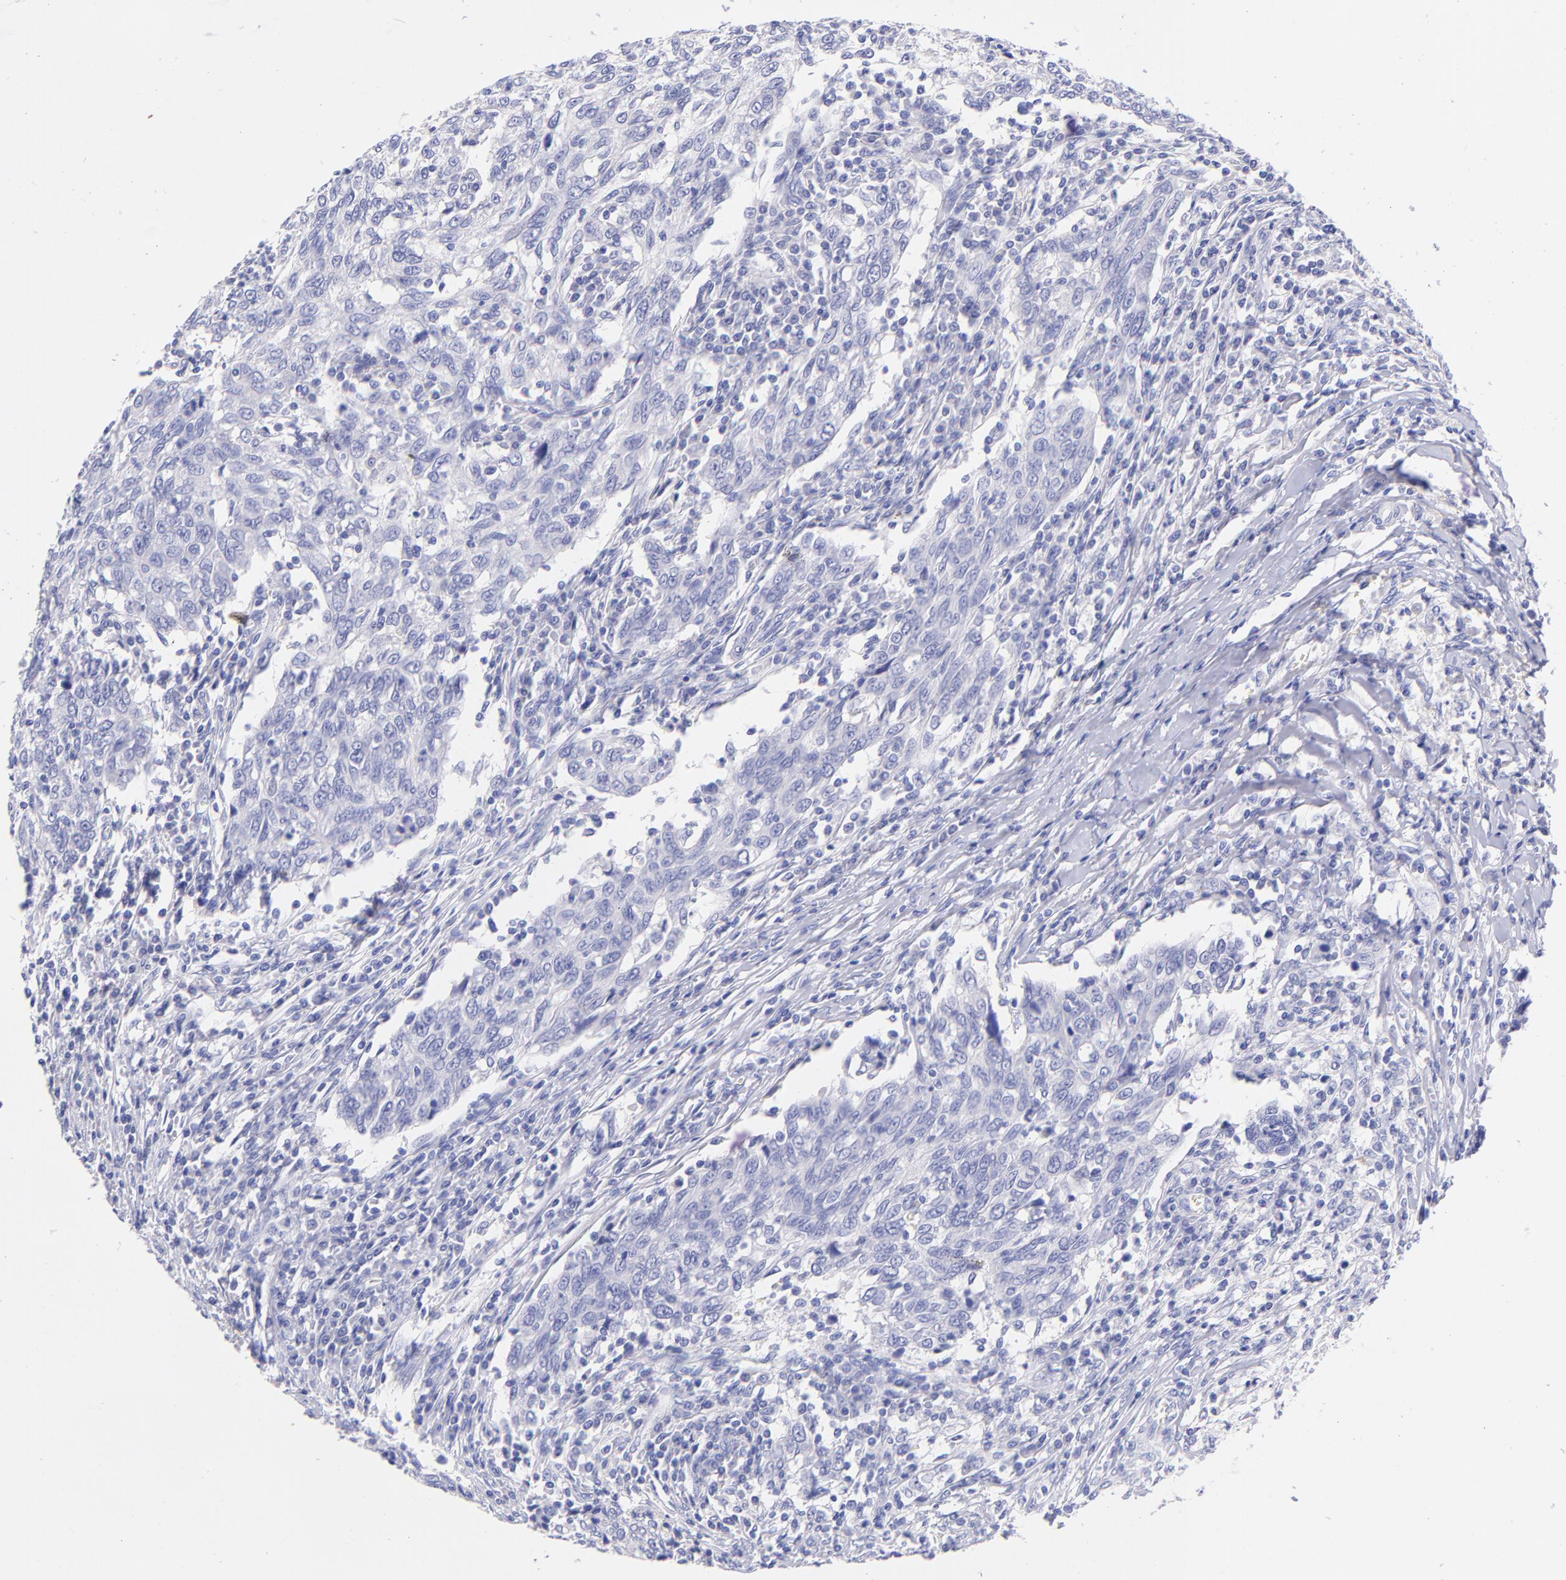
{"staining": {"intensity": "negative", "quantity": "none", "location": "none"}, "tissue": "breast cancer", "cell_type": "Tumor cells", "image_type": "cancer", "snomed": [{"axis": "morphology", "description": "Duct carcinoma"}, {"axis": "topography", "description": "Breast"}], "caption": "High magnification brightfield microscopy of breast cancer (invasive ductal carcinoma) stained with DAB (brown) and counterstained with hematoxylin (blue): tumor cells show no significant expression.", "gene": "RAB3B", "patient": {"sex": "female", "age": 50}}